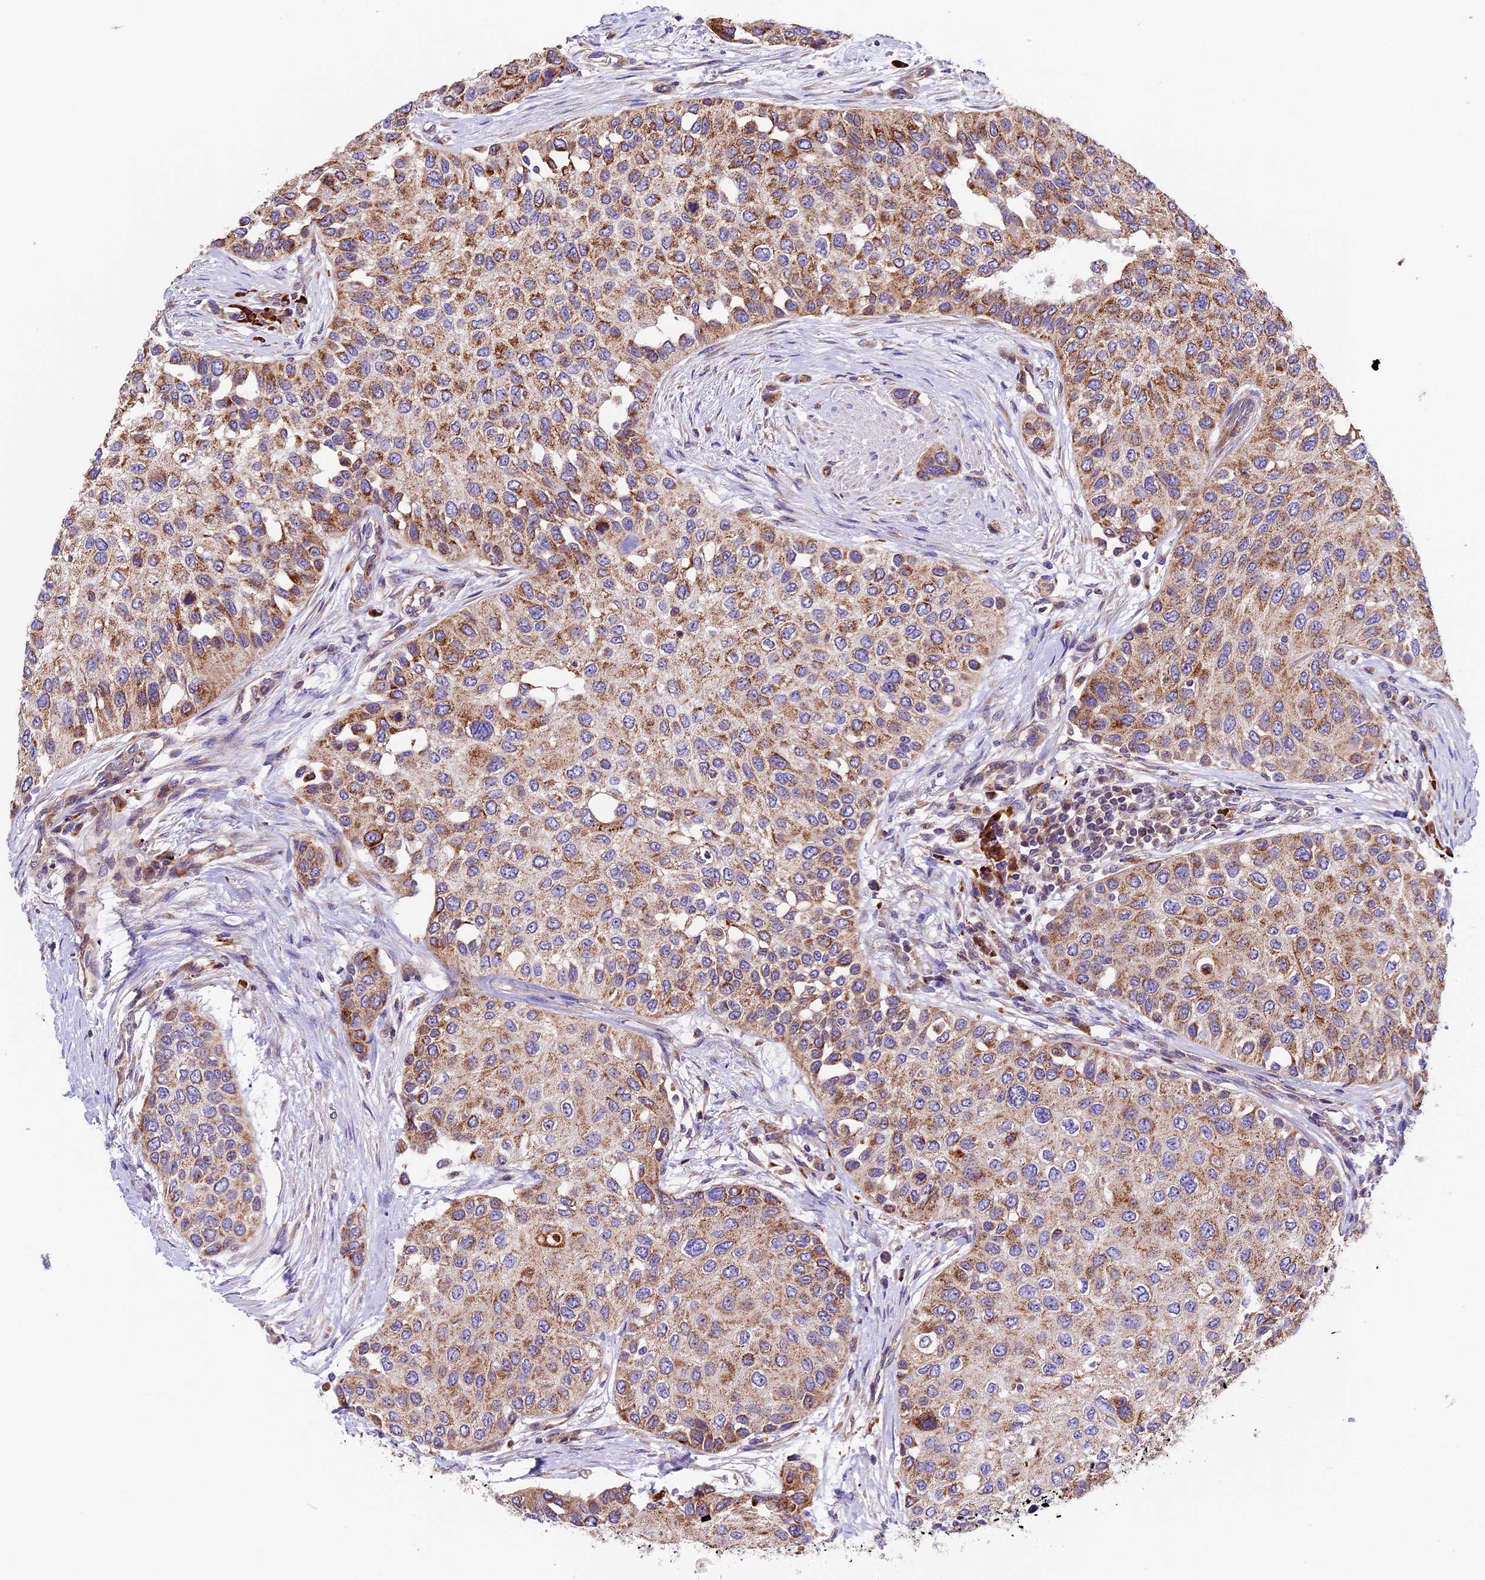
{"staining": {"intensity": "moderate", "quantity": ">75%", "location": "cytoplasmic/membranous"}, "tissue": "urothelial cancer", "cell_type": "Tumor cells", "image_type": "cancer", "snomed": [{"axis": "morphology", "description": "Normal tissue, NOS"}, {"axis": "morphology", "description": "Urothelial carcinoma, High grade"}, {"axis": "topography", "description": "Vascular tissue"}, {"axis": "topography", "description": "Urinary bladder"}], "caption": "Immunohistochemistry (IHC) histopathology image of neoplastic tissue: human high-grade urothelial carcinoma stained using immunohistochemistry displays medium levels of moderate protein expression localized specifically in the cytoplasmic/membranous of tumor cells, appearing as a cytoplasmic/membranous brown color.", "gene": "METTL22", "patient": {"sex": "female", "age": 56}}